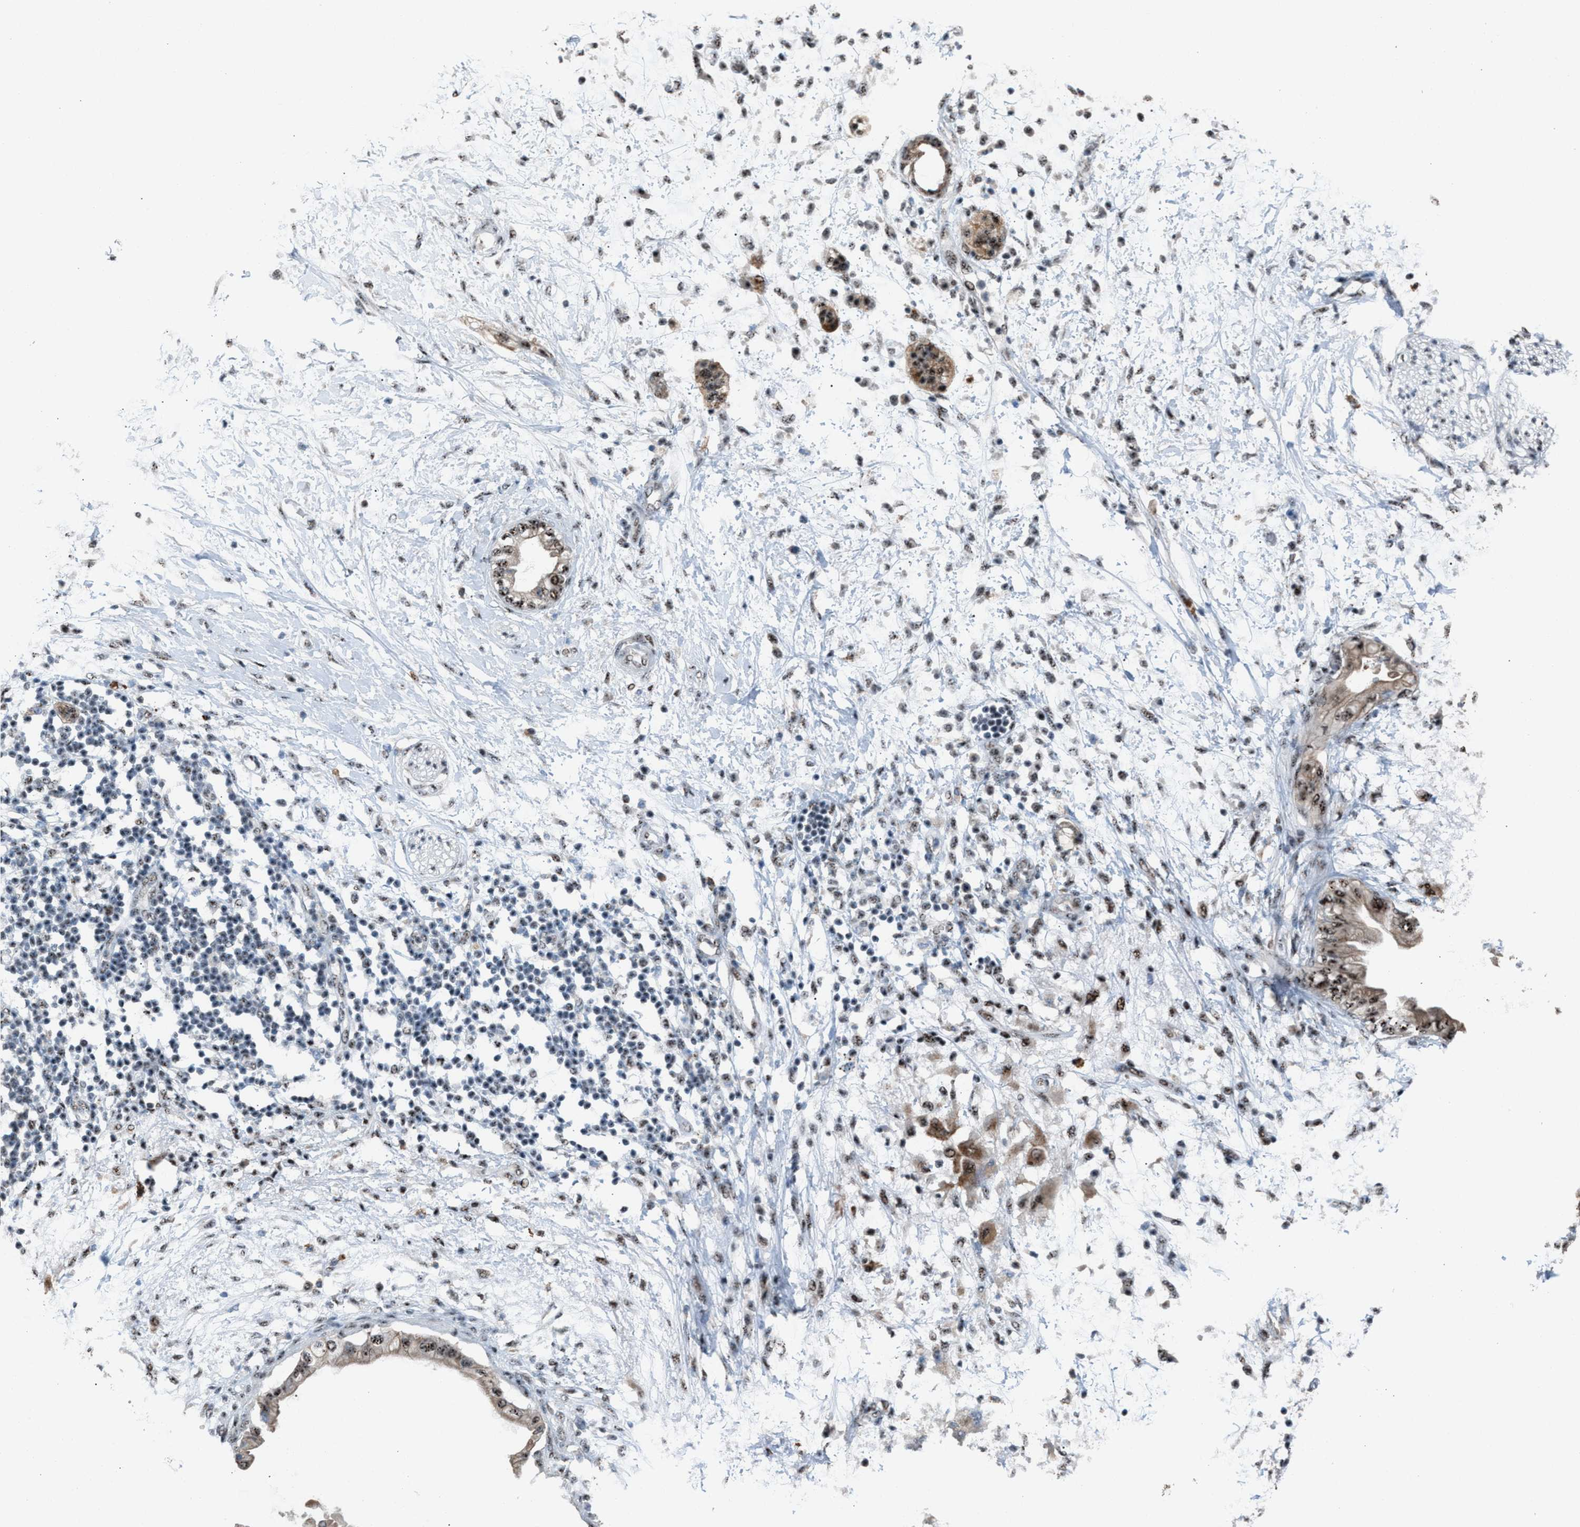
{"staining": {"intensity": "negative", "quantity": "none", "location": "none"}, "tissue": "adipose tissue", "cell_type": "Adipocytes", "image_type": "normal", "snomed": [{"axis": "morphology", "description": "Normal tissue, NOS"}, {"axis": "morphology", "description": "Adenocarcinoma, NOS"}, {"axis": "topography", "description": "Duodenum"}, {"axis": "topography", "description": "Peripheral nerve tissue"}], "caption": "High power microscopy image of an IHC histopathology image of benign adipose tissue, revealing no significant staining in adipocytes.", "gene": "CENPP", "patient": {"sex": "female", "age": 60}}